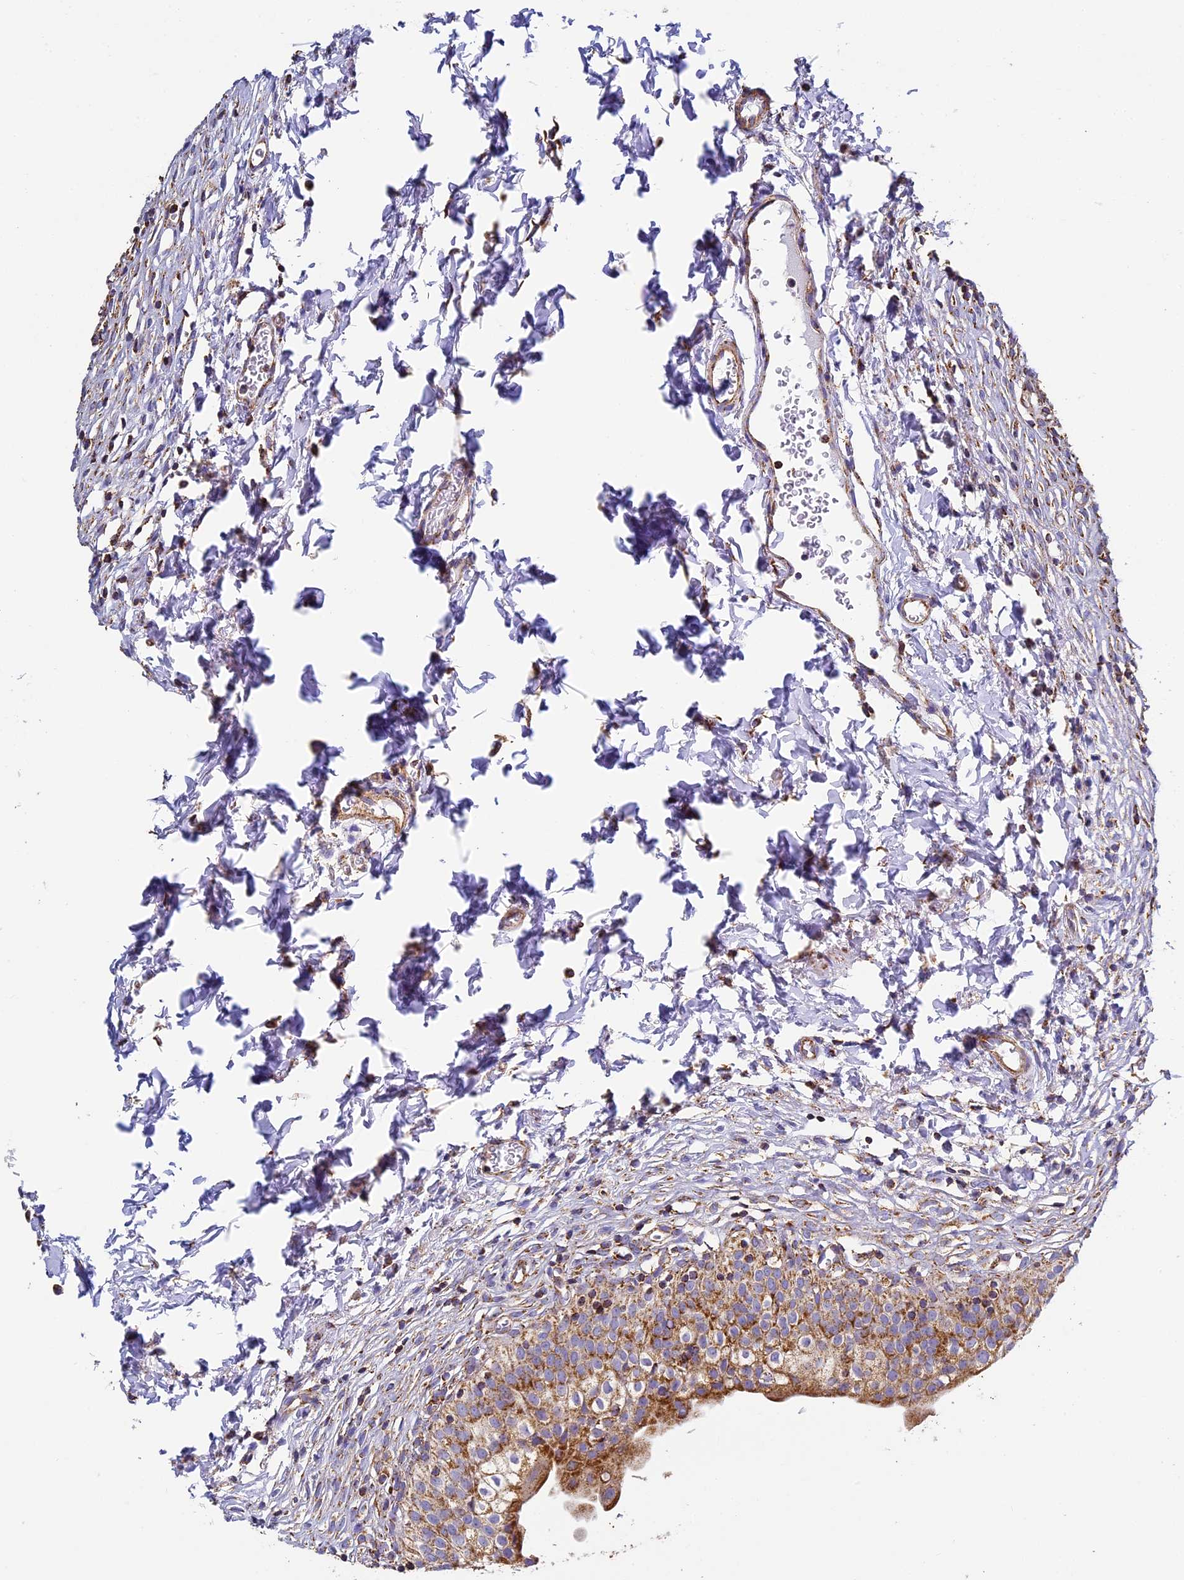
{"staining": {"intensity": "strong", "quantity": ">75%", "location": "cytoplasmic/membranous"}, "tissue": "urinary bladder", "cell_type": "Urothelial cells", "image_type": "normal", "snomed": [{"axis": "morphology", "description": "Normal tissue, NOS"}, {"axis": "topography", "description": "Urinary bladder"}], "caption": "IHC (DAB) staining of normal urinary bladder shows strong cytoplasmic/membranous protein expression in about >75% of urothelial cells. (DAB (3,3'-diaminobenzidine) = brown stain, brightfield microscopy at high magnification).", "gene": "STK17A", "patient": {"sex": "male", "age": 55}}